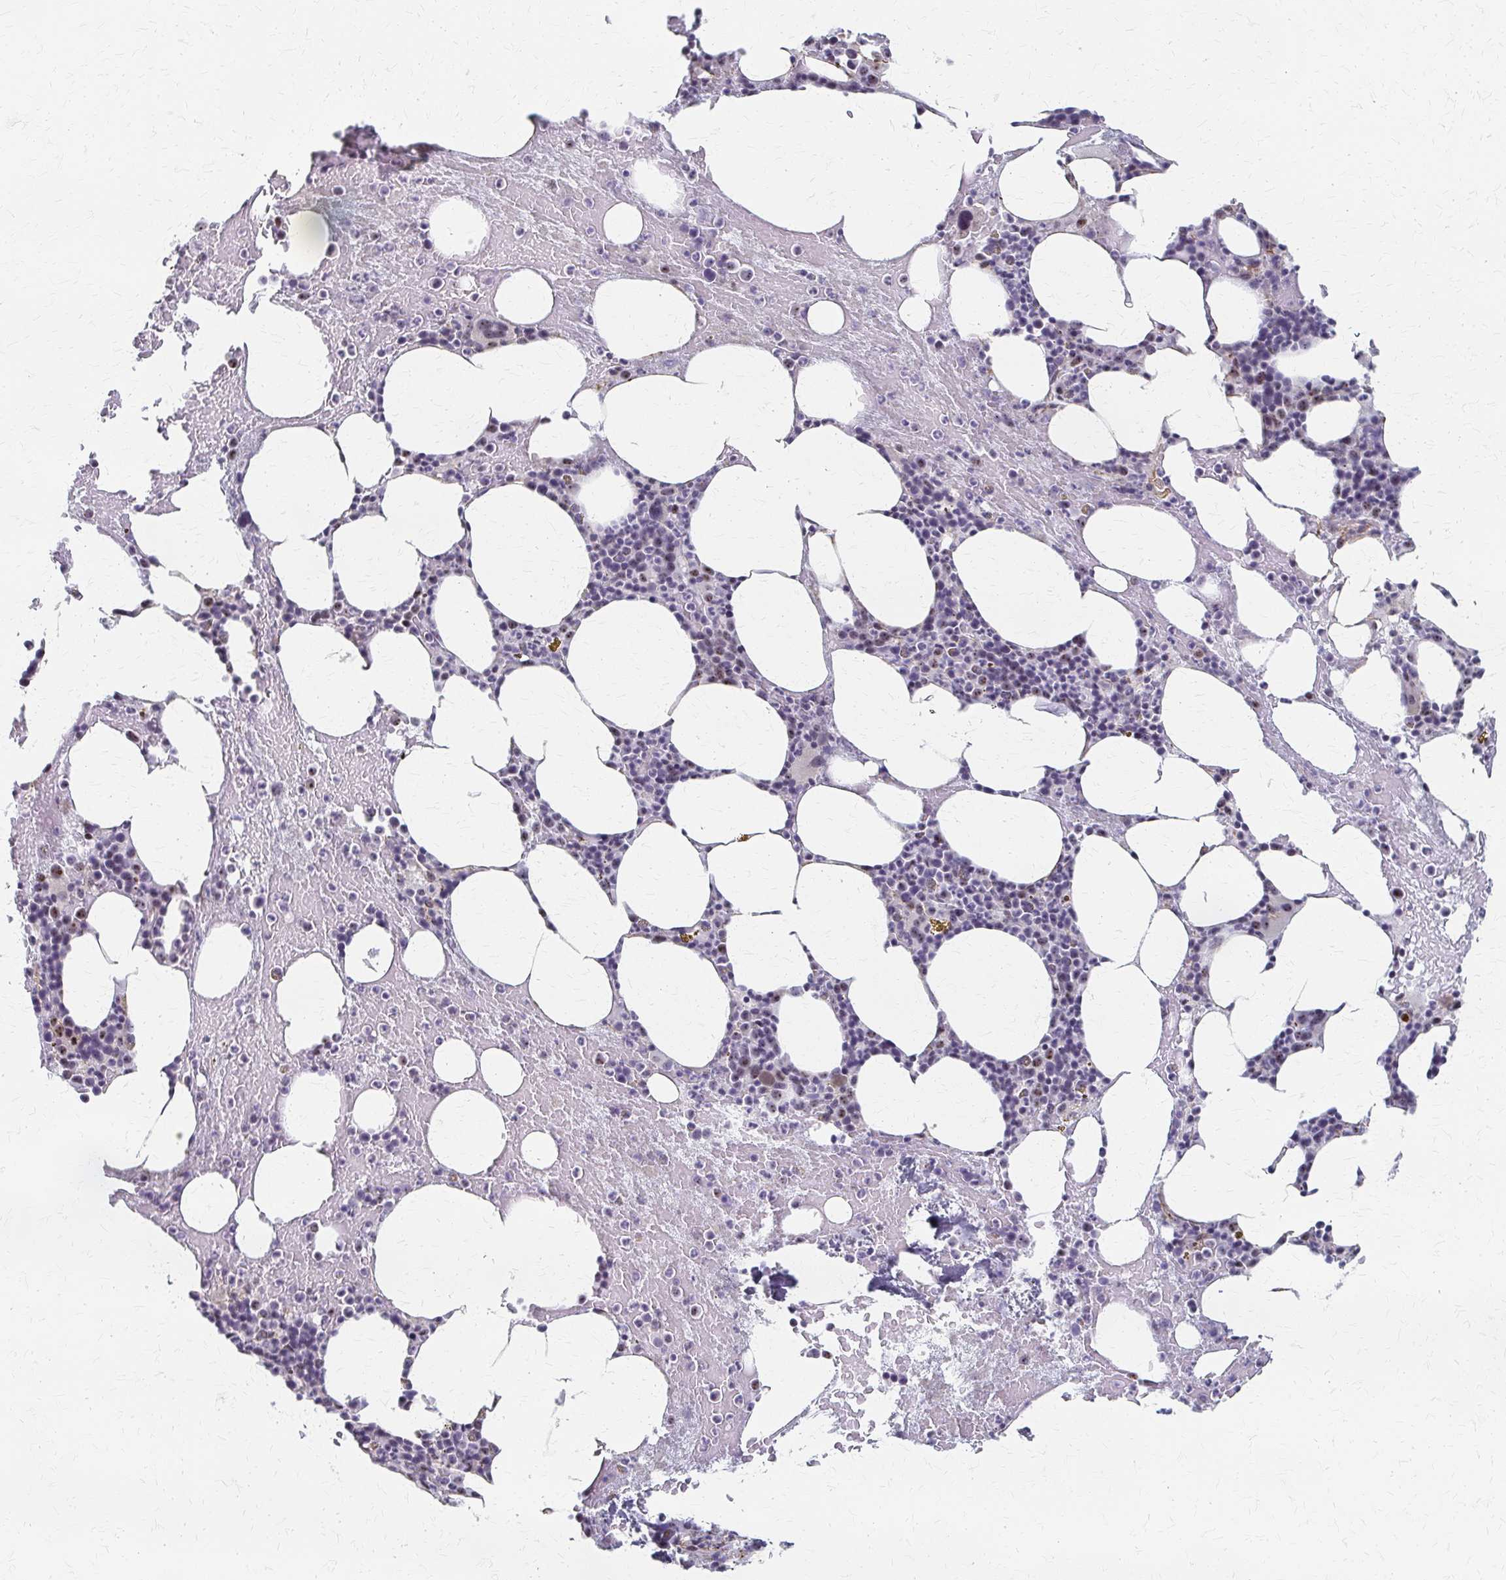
{"staining": {"intensity": "weak", "quantity": "<25%", "location": "nuclear"}, "tissue": "bone marrow", "cell_type": "Hematopoietic cells", "image_type": "normal", "snomed": [{"axis": "morphology", "description": "Normal tissue, NOS"}, {"axis": "topography", "description": "Bone marrow"}], "caption": "Benign bone marrow was stained to show a protein in brown. There is no significant expression in hematopoietic cells.", "gene": "PES1", "patient": {"sex": "female", "age": 62}}